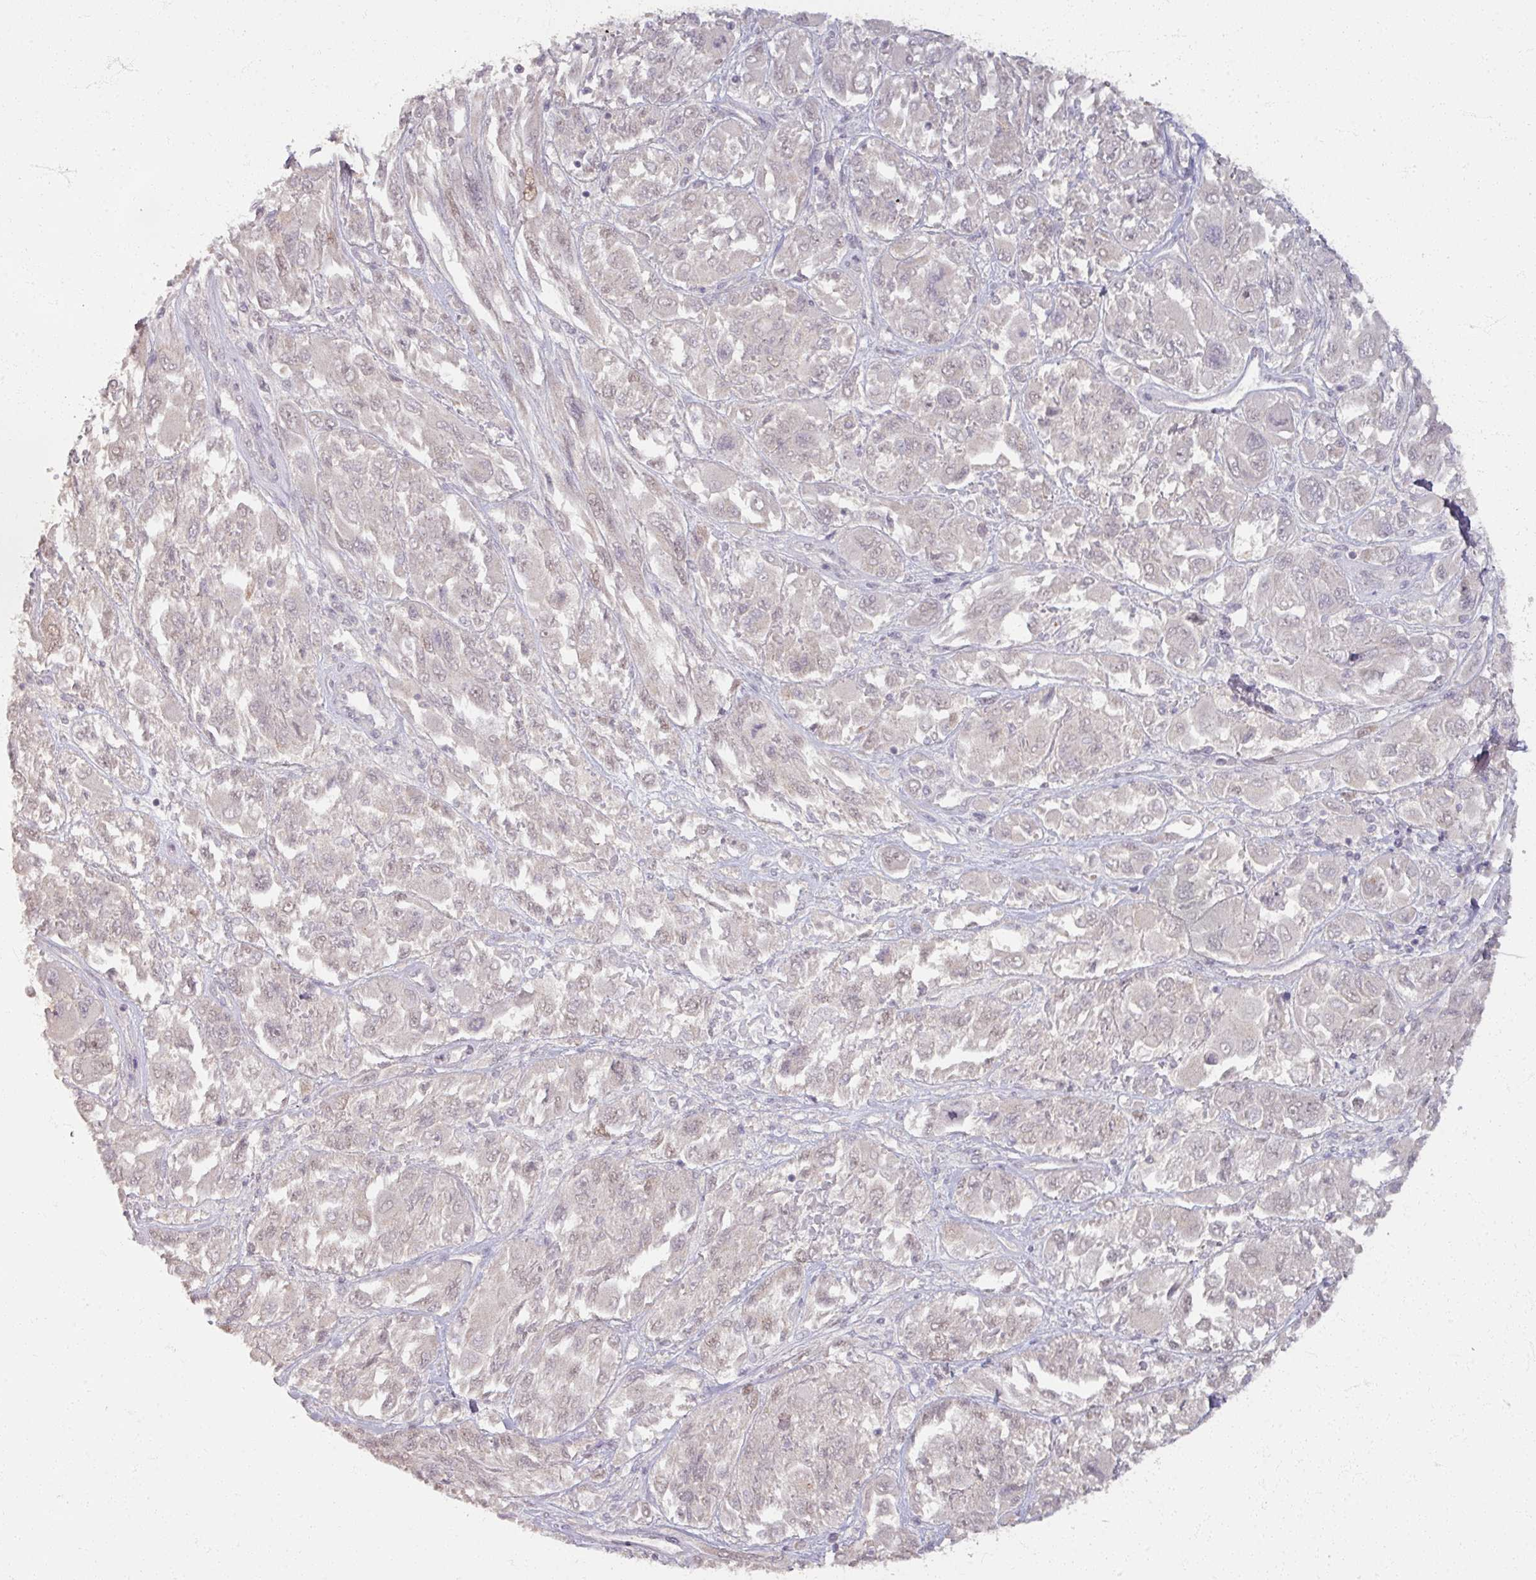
{"staining": {"intensity": "negative", "quantity": "none", "location": "none"}, "tissue": "melanoma", "cell_type": "Tumor cells", "image_type": "cancer", "snomed": [{"axis": "morphology", "description": "Malignant melanoma, NOS"}, {"axis": "topography", "description": "Skin"}], "caption": "Human melanoma stained for a protein using immunohistochemistry demonstrates no positivity in tumor cells.", "gene": "SOX11", "patient": {"sex": "female", "age": 91}}